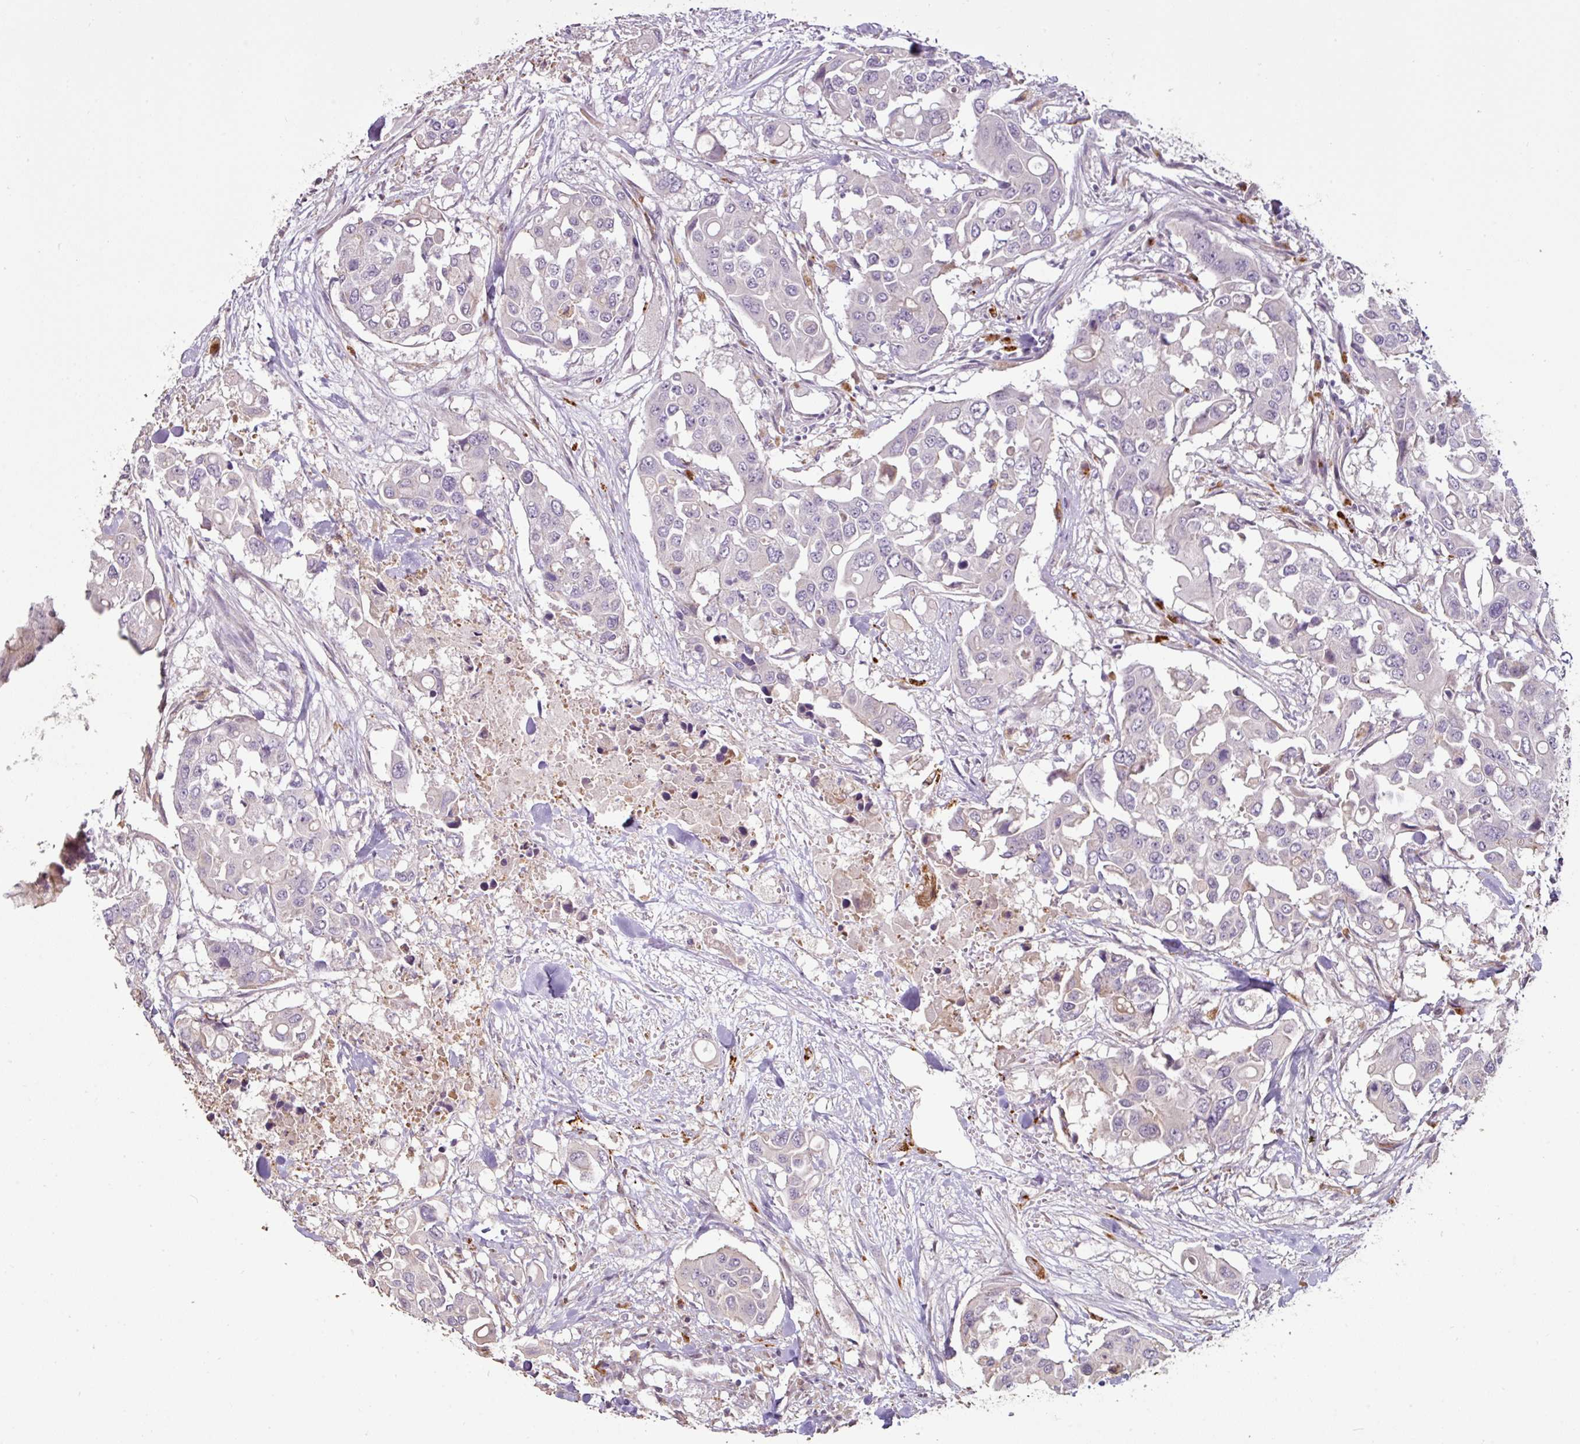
{"staining": {"intensity": "negative", "quantity": "none", "location": "none"}, "tissue": "colorectal cancer", "cell_type": "Tumor cells", "image_type": "cancer", "snomed": [{"axis": "morphology", "description": "Adenocarcinoma, NOS"}, {"axis": "topography", "description": "Colon"}], "caption": "High magnification brightfield microscopy of colorectal cancer stained with DAB (3,3'-diaminobenzidine) (brown) and counterstained with hematoxylin (blue): tumor cells show no significant expression.", "gene": "CXCR5", "patient": {"sex": "male", "age": 77}}